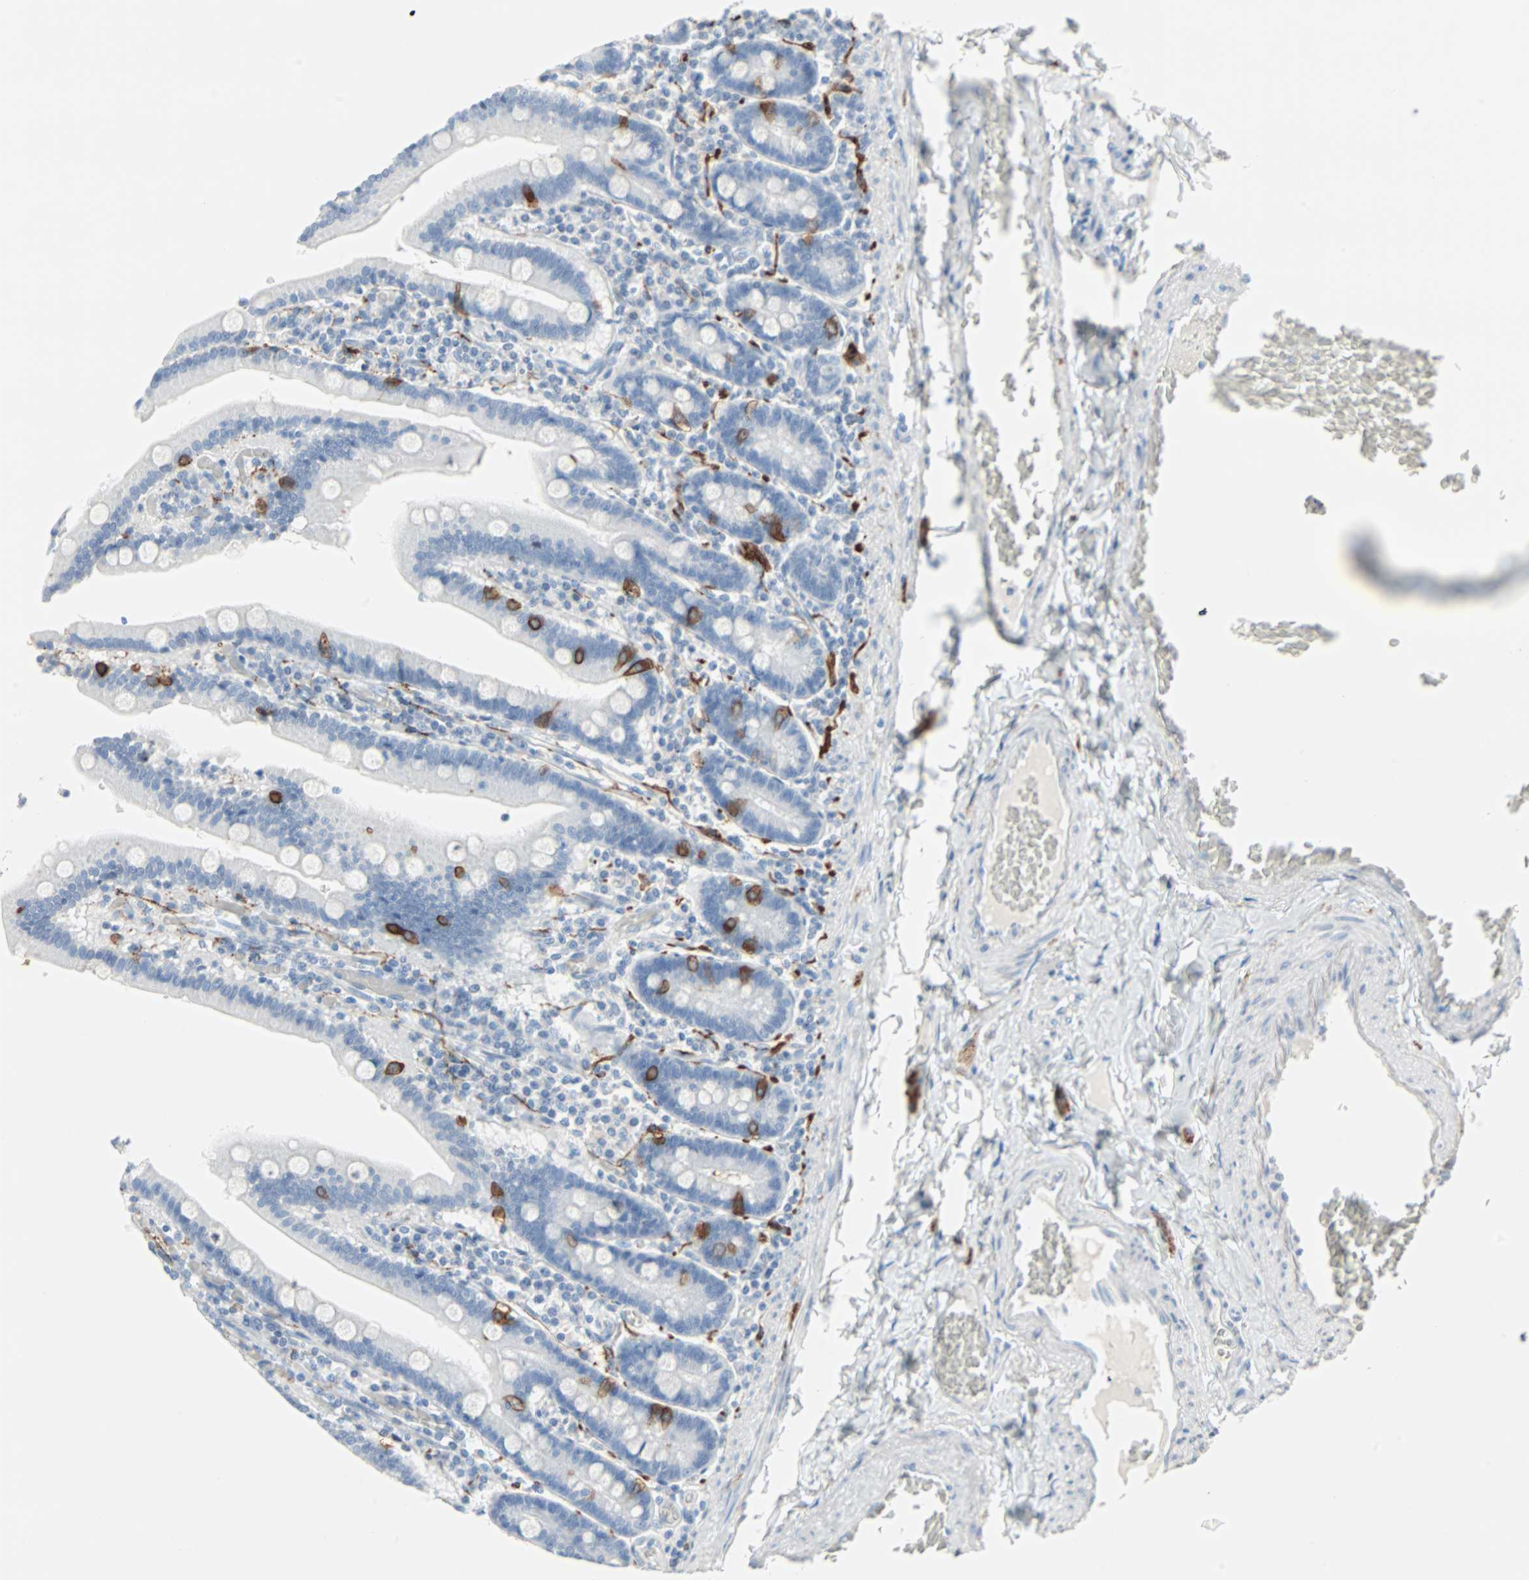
{"staining": {"intensity": "strong", "quantity": "<25%", "location": "cytoplasmic/membranous"}, "tissue": "duodenum", "cell_type": "Glandular cells", "image_type": "normal", "snomed": [{"axis": "morphology", "description": "Normal tissue, NOS"}, {"axis": "topography", "description": "Duodenum"}], "caption": "Immunohistochemical staining of benign human duodenum reveals <25% levels of strong cytoplasmic/membranous protein expression in about <25% of glandular cells.", "gene": "STX1A", "patient": {"sex": "female", "age": 53}}